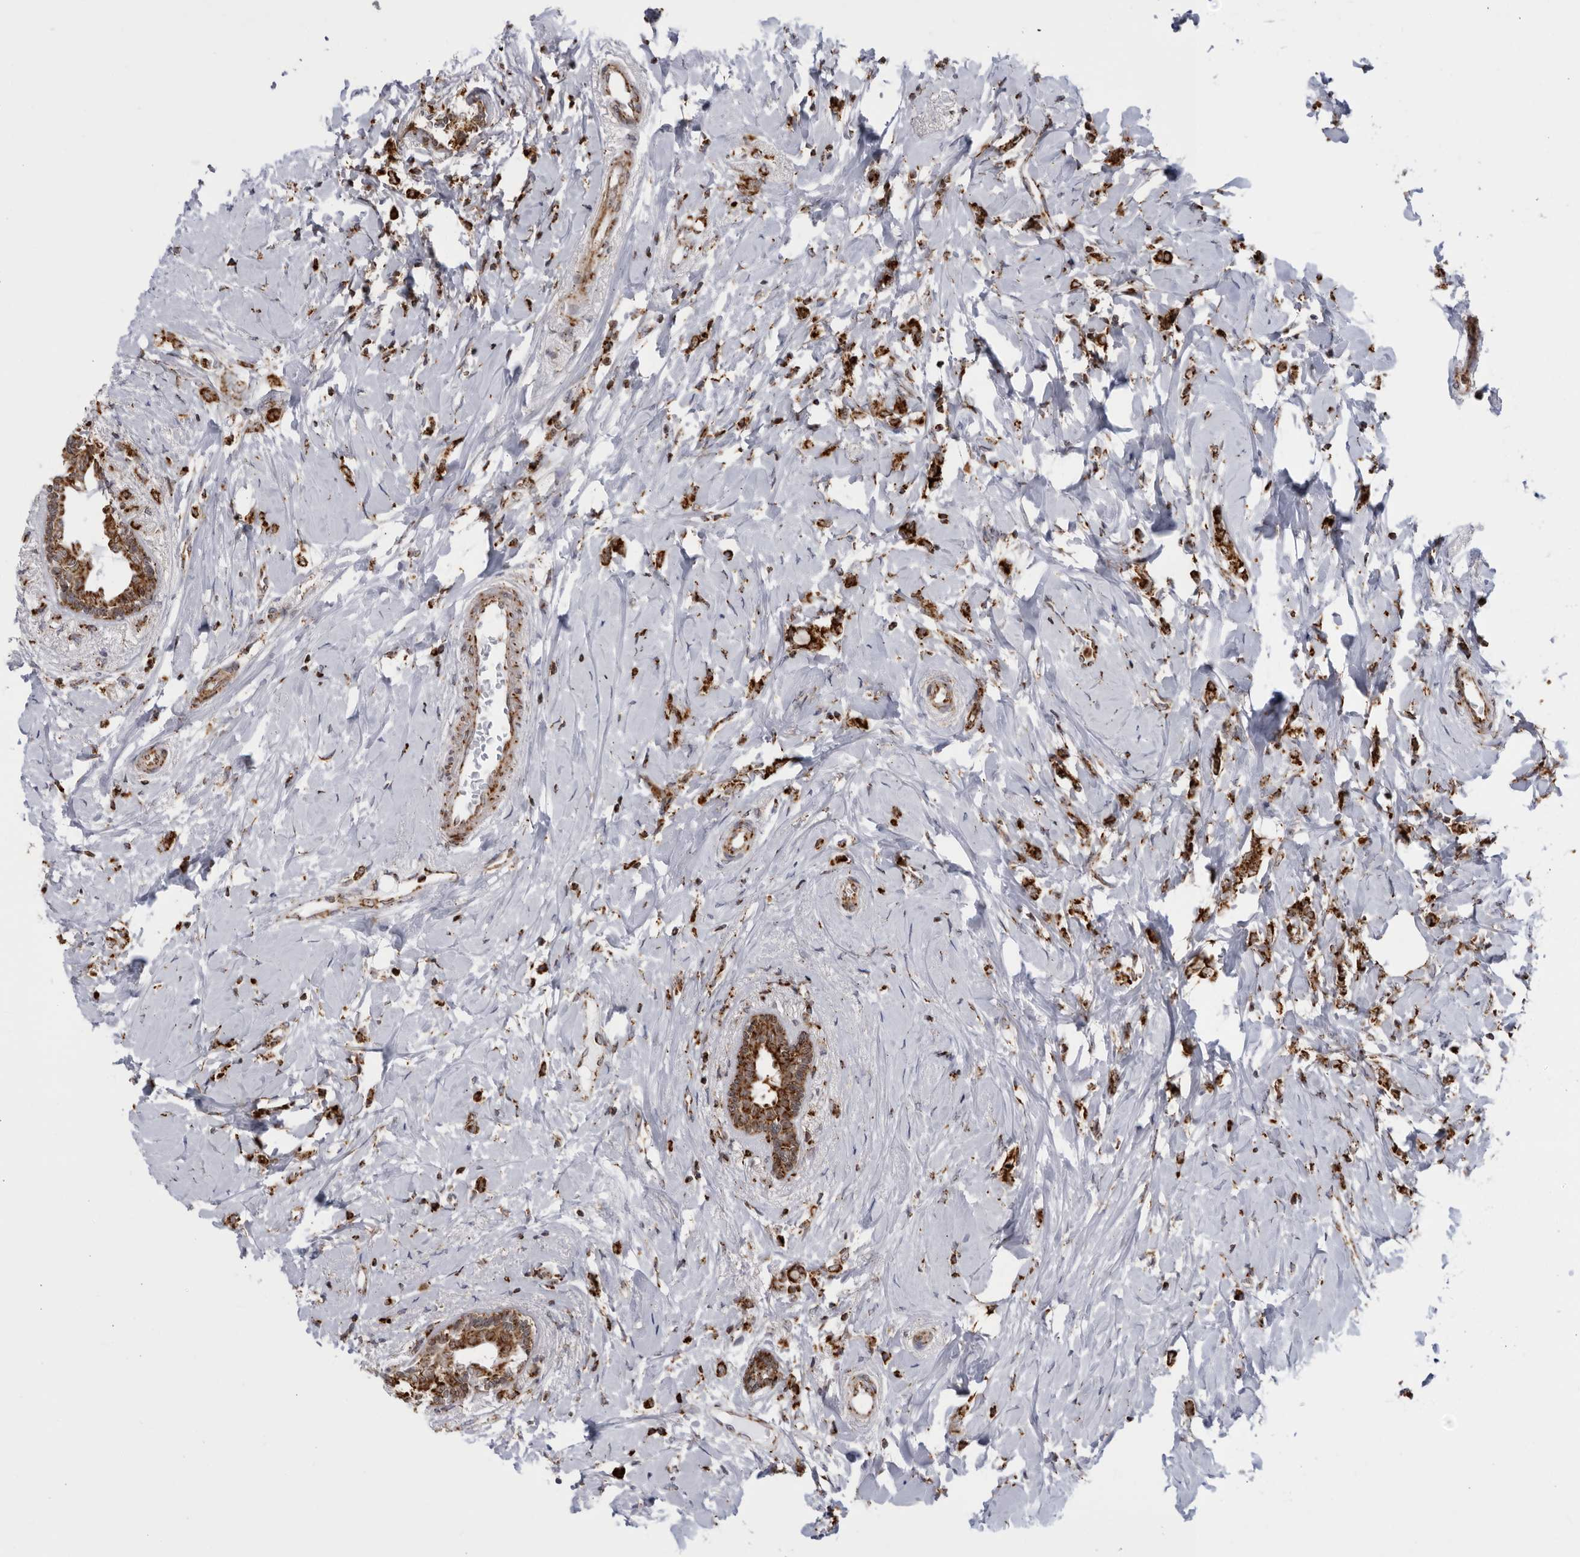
{"staining": {"intensity": "strong", "quantity": ">75%", "location": "cytoplasmic/membranous"}, "tissue": "breast cancer", "cell_type": "Tumor cells", "image_type": "cancer", "snomed": [{"axis": "morphology", "description": "Normal tissue, NOS"}, {"axis": "morphology", "description": "Lobular carcinoma"}, {"axis": "topography", "description": "Breast"}], "caption": "IHC (DAB) staining of human breast lobular carcinoma shows strong cytoplasmic/membranous protein expression in about >75% of tumor cells.", "gene": "RBM34", "patient": {"sex": "female", "age": 47}}